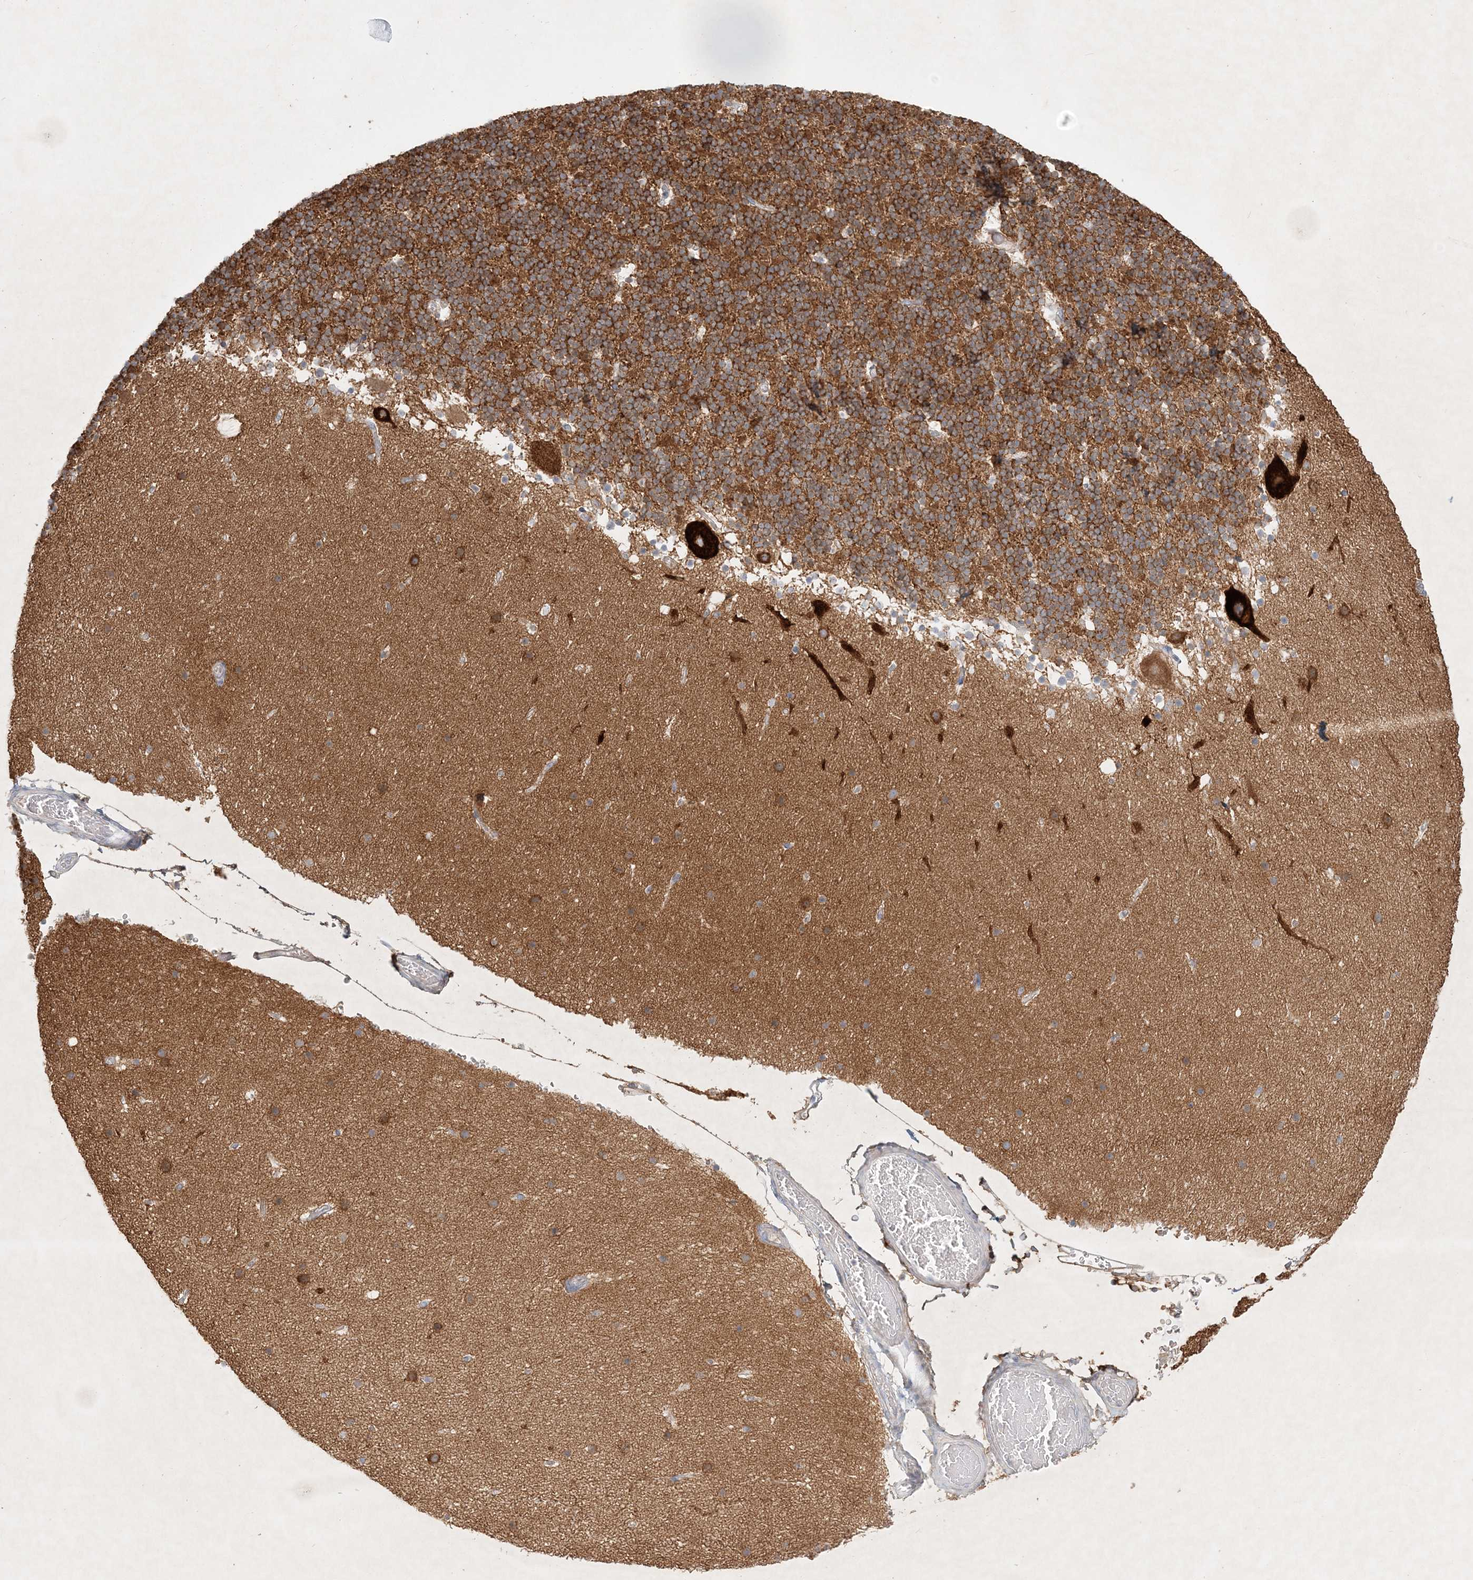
{"staining": {"intensity": "moderate", "quantity": ">75%", "location": "cytoplasmic/membranous"}, "tissue": "cerebellum", "cell_type": "Cells in granular layer", "image_type": "normal", "snomed": [{"axis": "morphology", "description": "Normal tissue, NOS"}, {"axis": "topography", "description": "Cerebellum"}], "caption": "Immunohistochemical staining of normal human cerebellum displays moderate cytoplasmic/membranous protein expression in about >75% of cells in granular layer.", "gene": "STK11IP", "patient": {"sex": "male", "age": 57}}